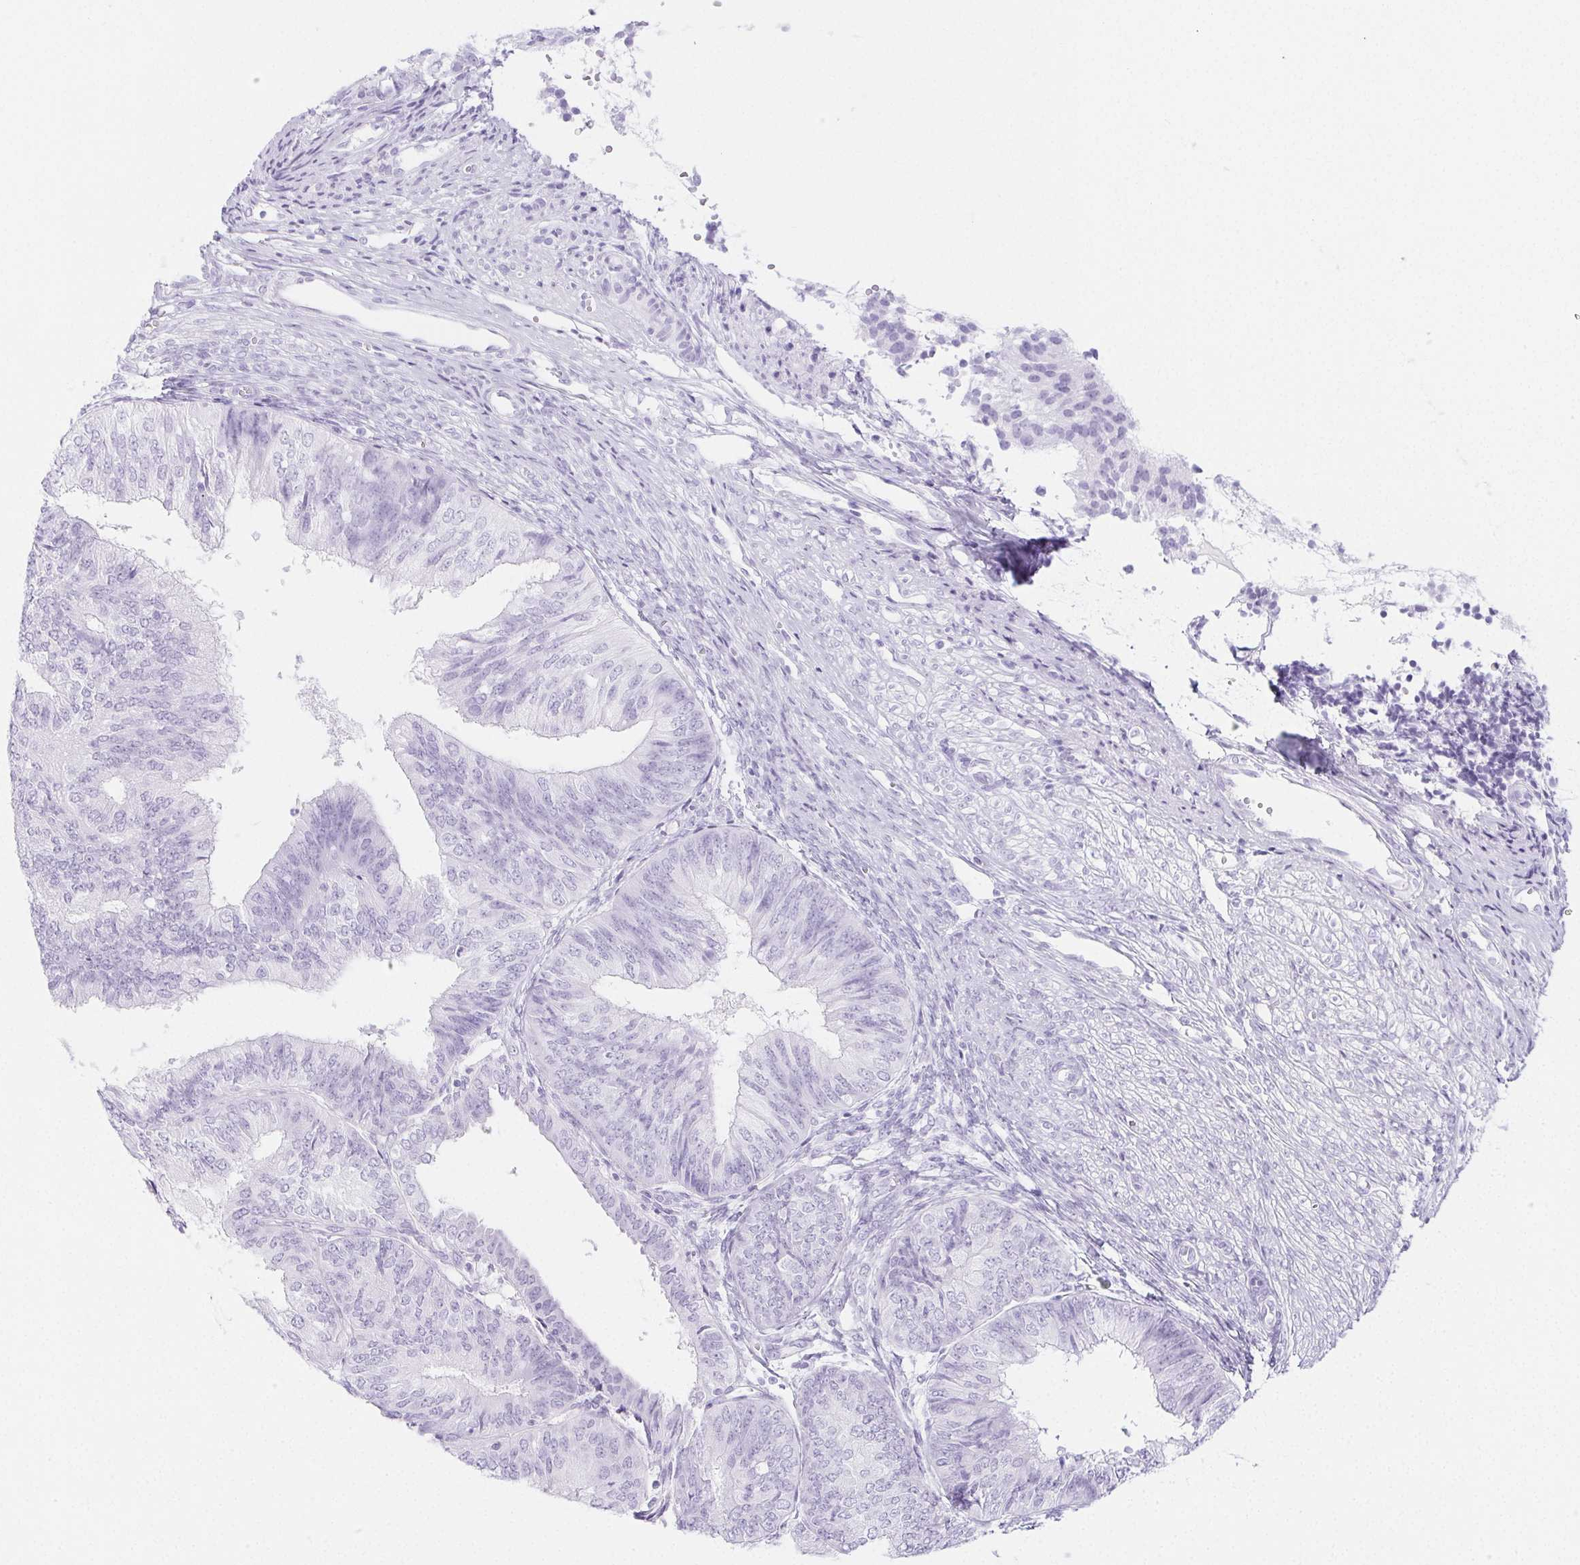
{"staining": {"intensity": "negative", "quantity": "none", "location": "none"}, "tissue": "endometrial cancer", "cell_type": "Tumor cells", "image_type": "cancer", "snomed": [{"axis": "morphology", "description": "Adenocarcinoma, NOS"}, {"axis": "topography", "description": "Endometrium"}], "caption": "Tumor cells are negative for brown protein staining in endometrial cancer (adenocarcinoma).", "gene": "PI3", "patient": {"sex": "female", "age": 58}}